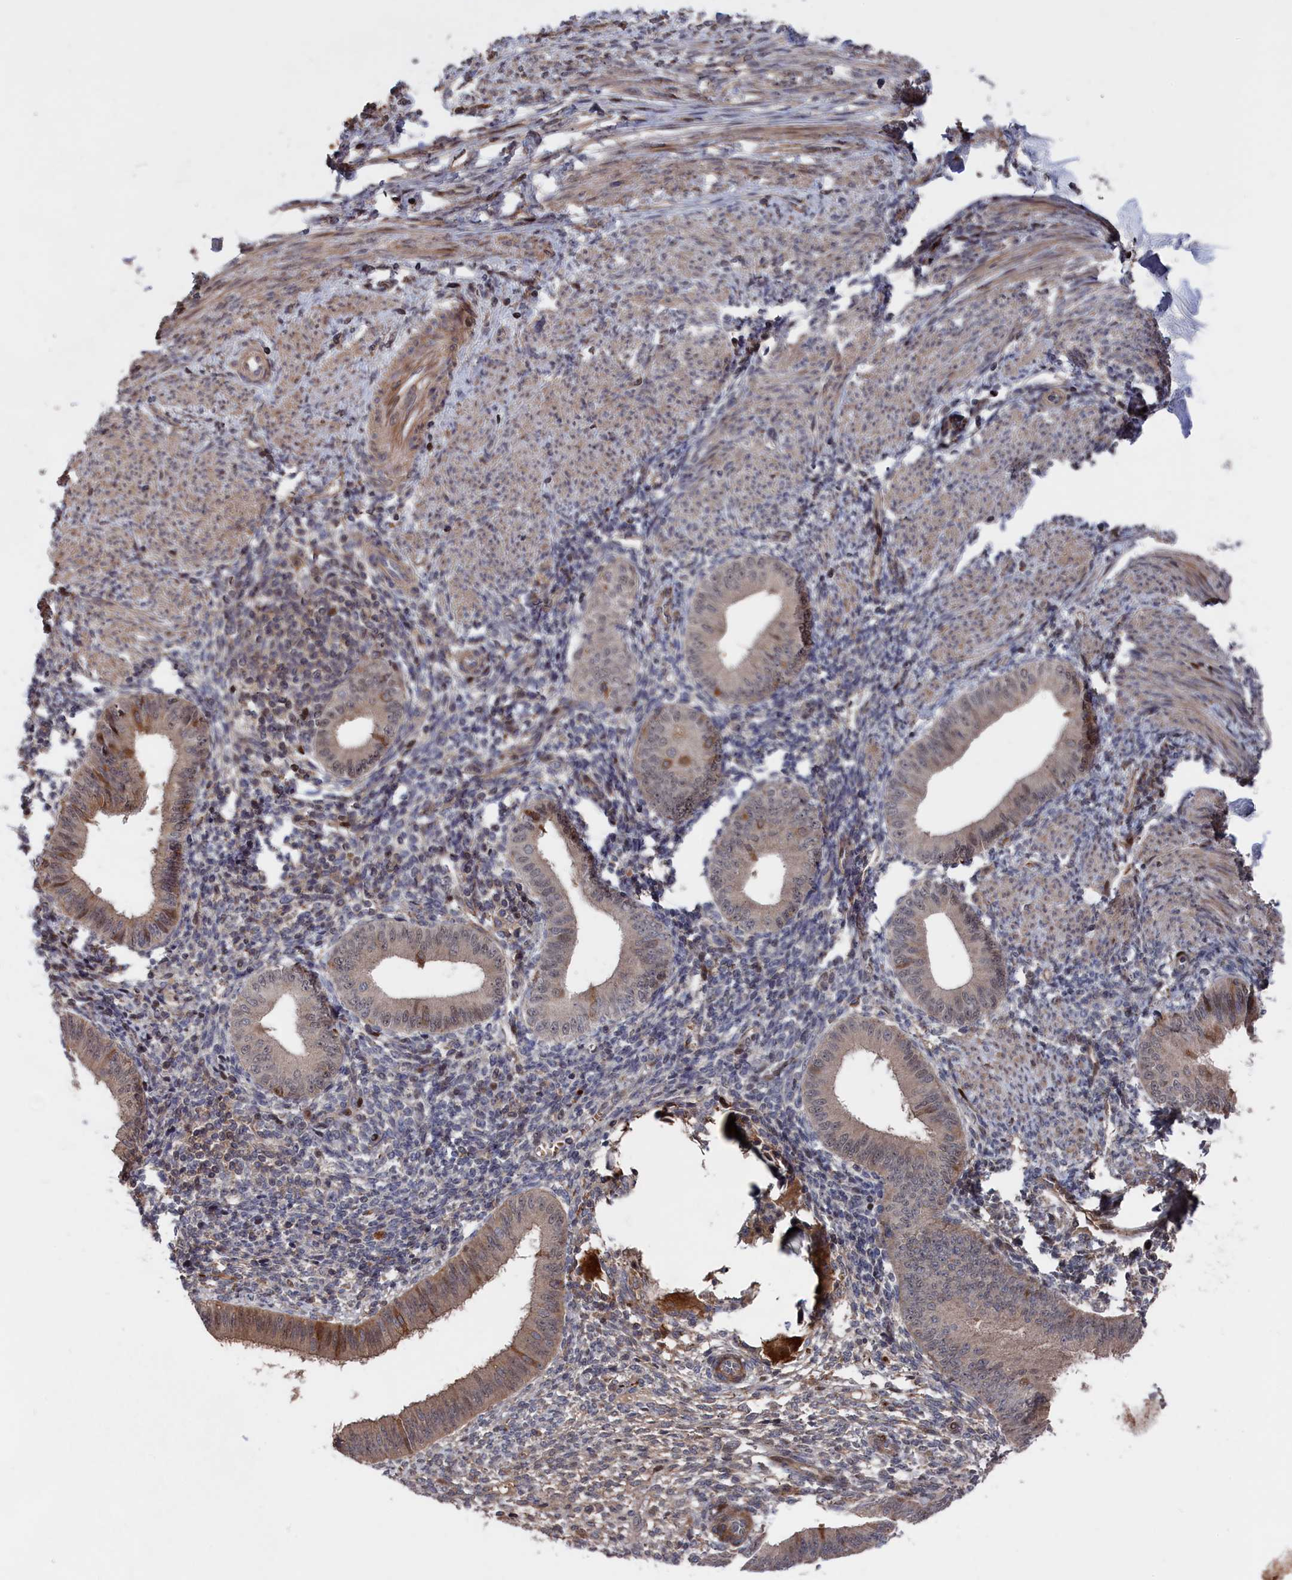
{"staining": {"intensity": "weak", "quantity": "<25%", "location": "nuclear"}, "tissue": "endometrium", "cell_type": "Cells in endometrial stroma", "image_type": "normal", "snomed": [{"axis": "morphology", "description": "Normal tissue, NOS"}, {"axis": "topography", "description": "Uterus"}, {"axis": "topography", "description": "Endometrium"}], "caption": "A high-resolution image shows immunohistochemistry (IHC) staining of benign endometrium, which shows no significant staining in cells in endometrial stroma. (DAB (3,3'-diaminobenzidine) immunohistochemistry visualized using brightfield microscopy, high magnification).", "gene": "PLA2G15", "patient": {"sex": "female", "age": 48}}